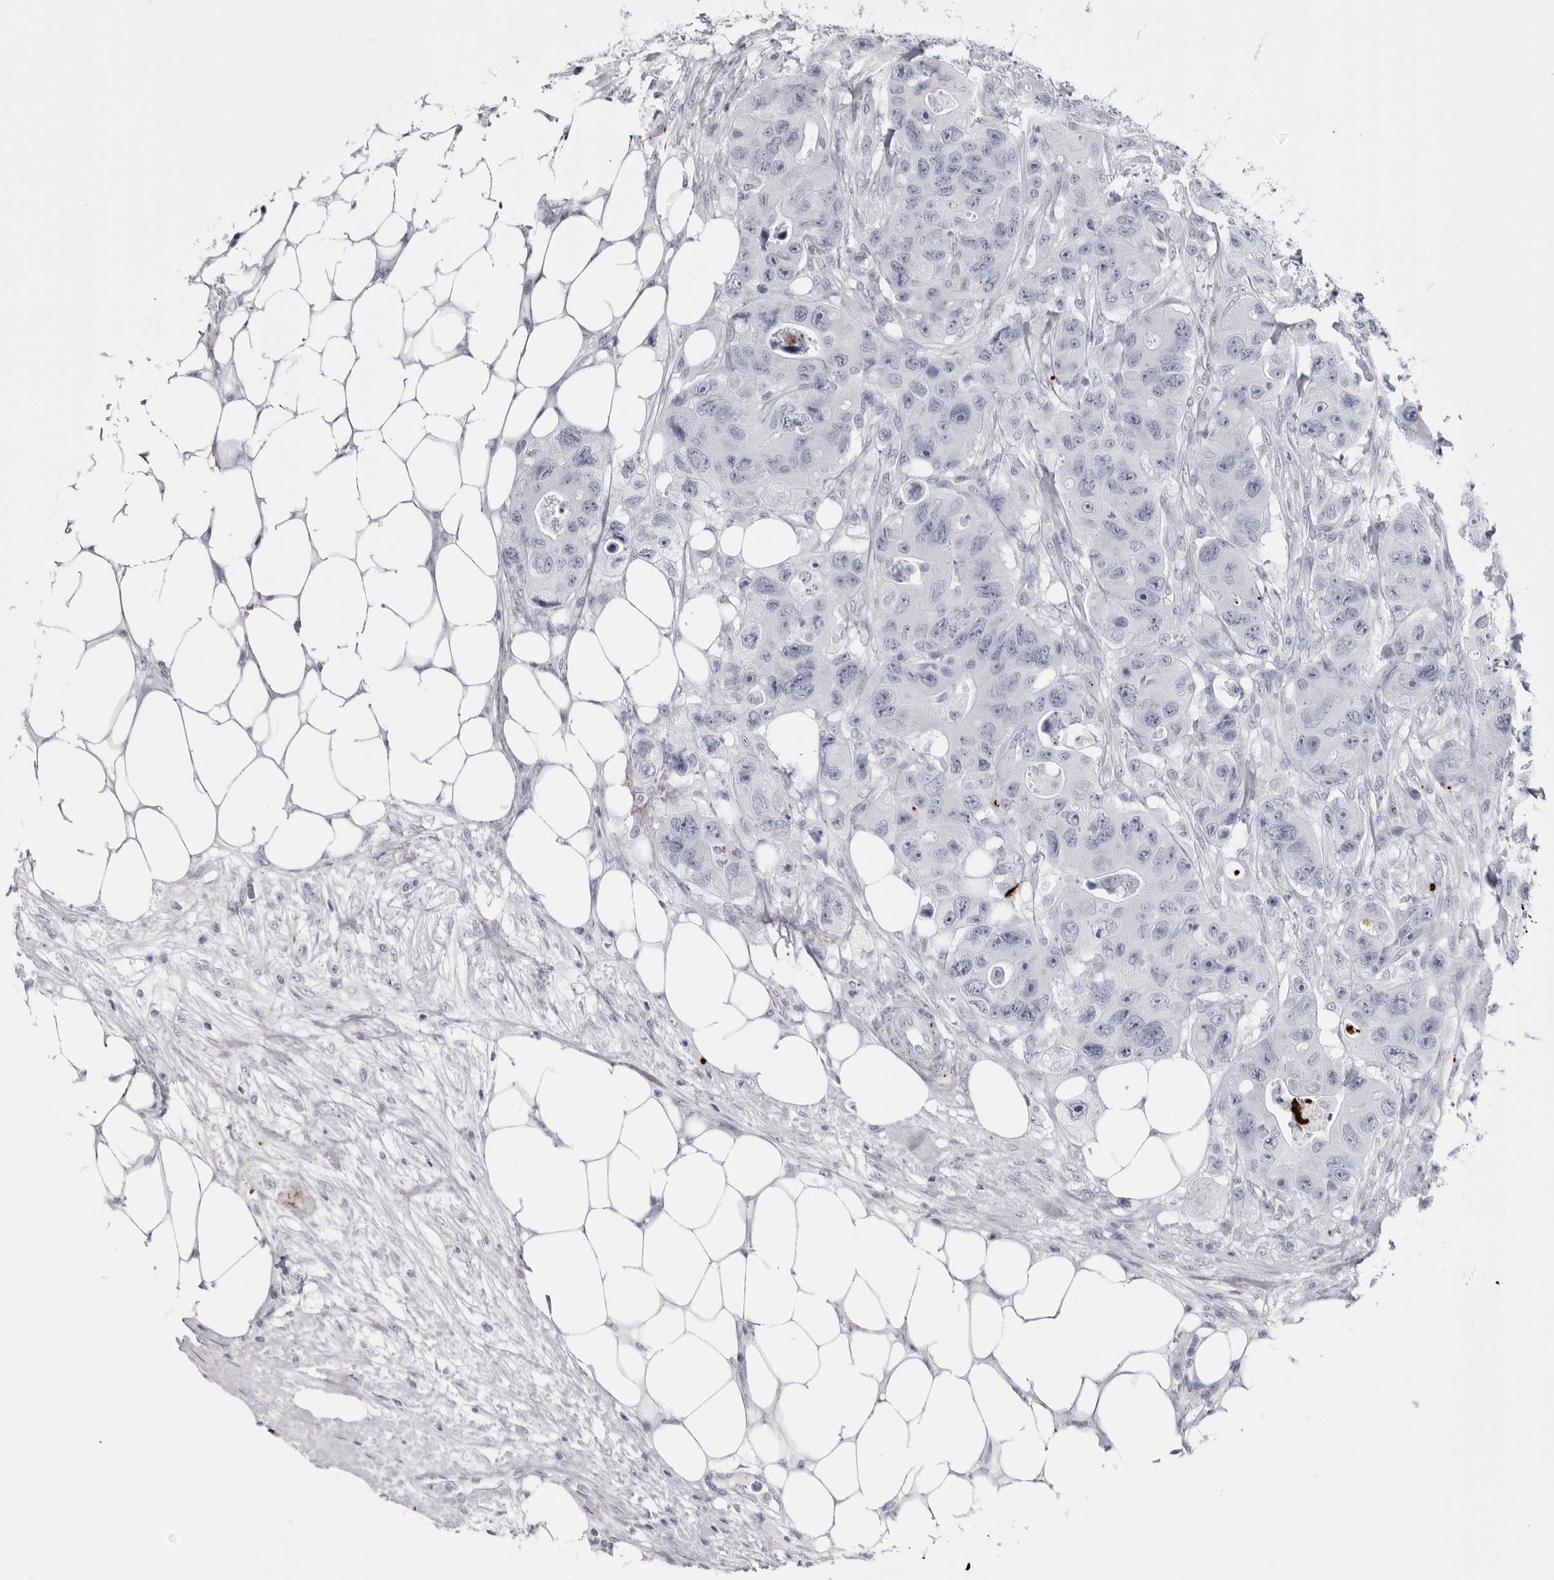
{"staining": {"intensity": "negative", "quantity": "none", "location": "none"}, "tissue": "colorectal cancer", "cell_type": "Tumor cells", "image_type": "cancer", "snomed": [{"axis": "morphology", "description": "Adenocarcinoma, NOS"}, {"axis": "topography", "description": "Colon"}], "caption": "This is a image of IHC staining of colorectal cancer, which shows no positivity in tumor cells.", "gene": "COL26A1", "patient": {"sex": "female", "age": 46}}